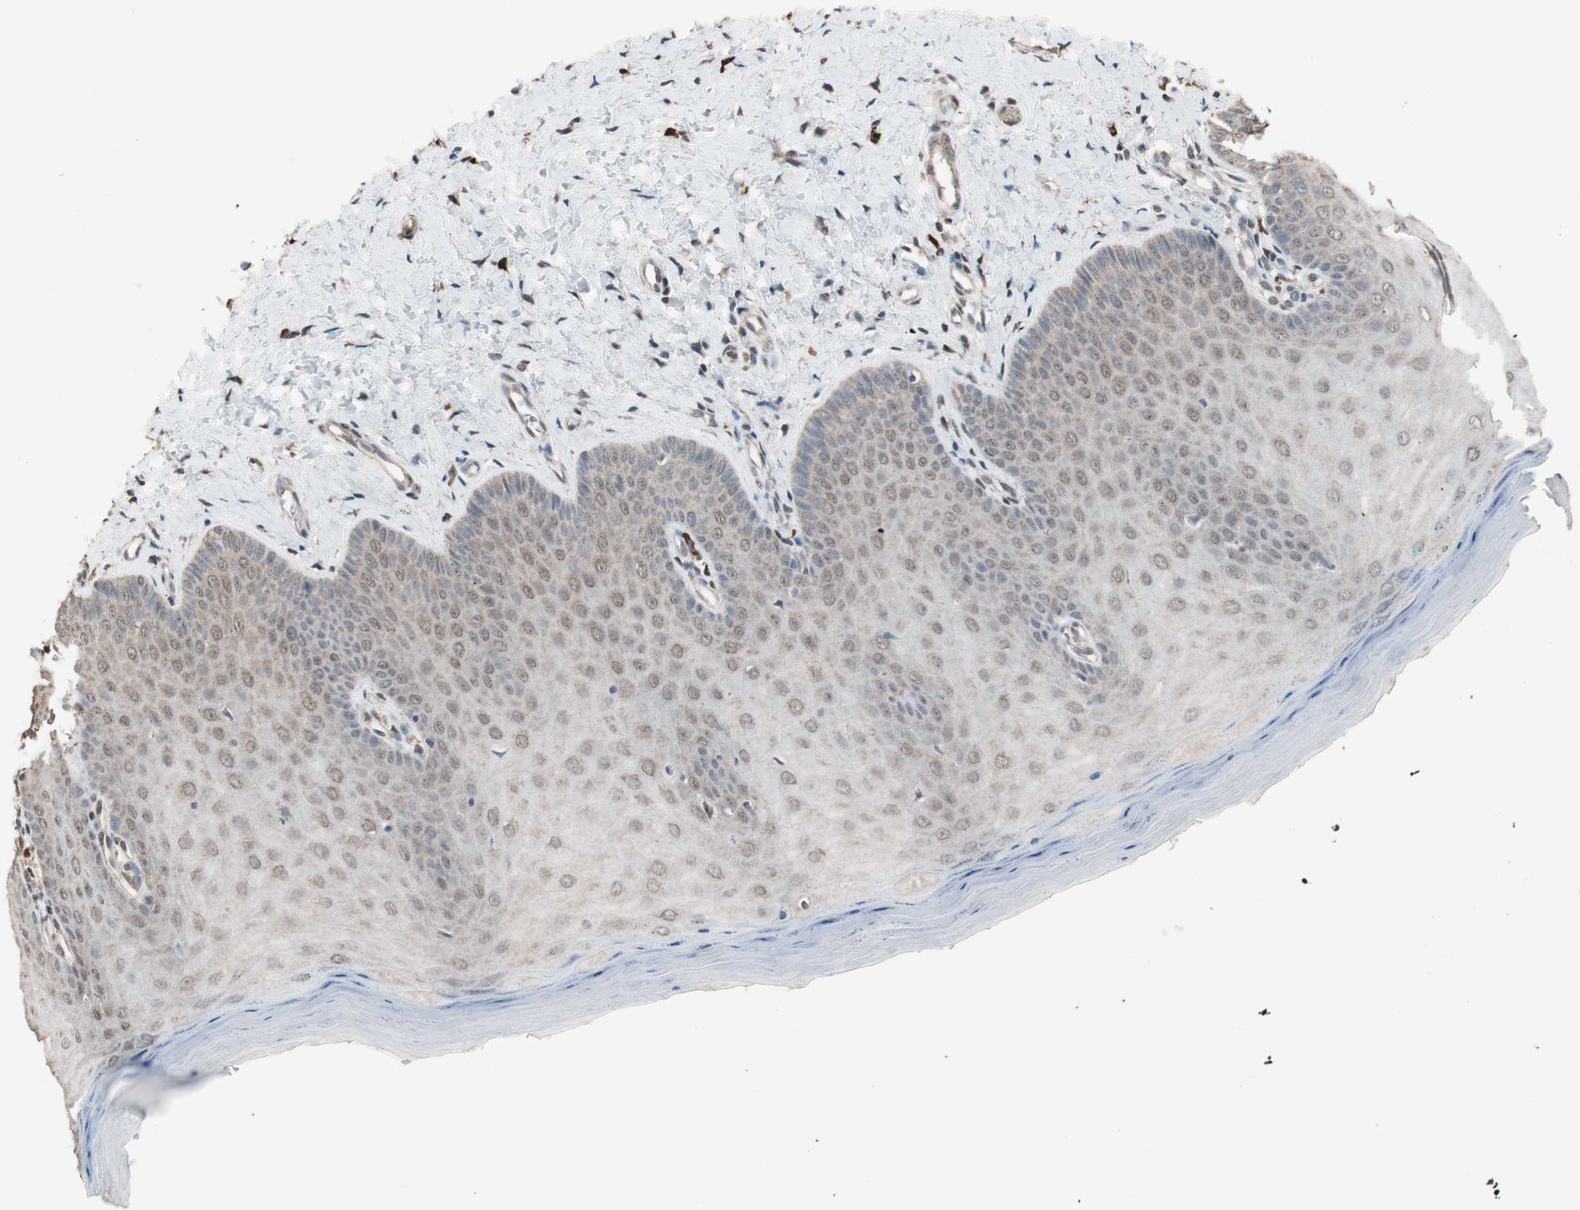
{"staining": {"intensity": "strong", "quantity": ">75%", "location": "nuclear"}, "tissue": "cervix", "cell_type": "Glandular cells", "image_type": "normal", "snomed": [{"axis": "morphology", "description": "Normal tissue, NOS"}, {"axis": "topography", "description": "Cervix"}], "caption": "Approximately >75% of glandular cells in benign human cervix demonstrate strong nuclear protein staining as visualized by brown immunohistochemical staining.", "gene": "ZHX2", "patient": {"sex": "female", "age": 55}}